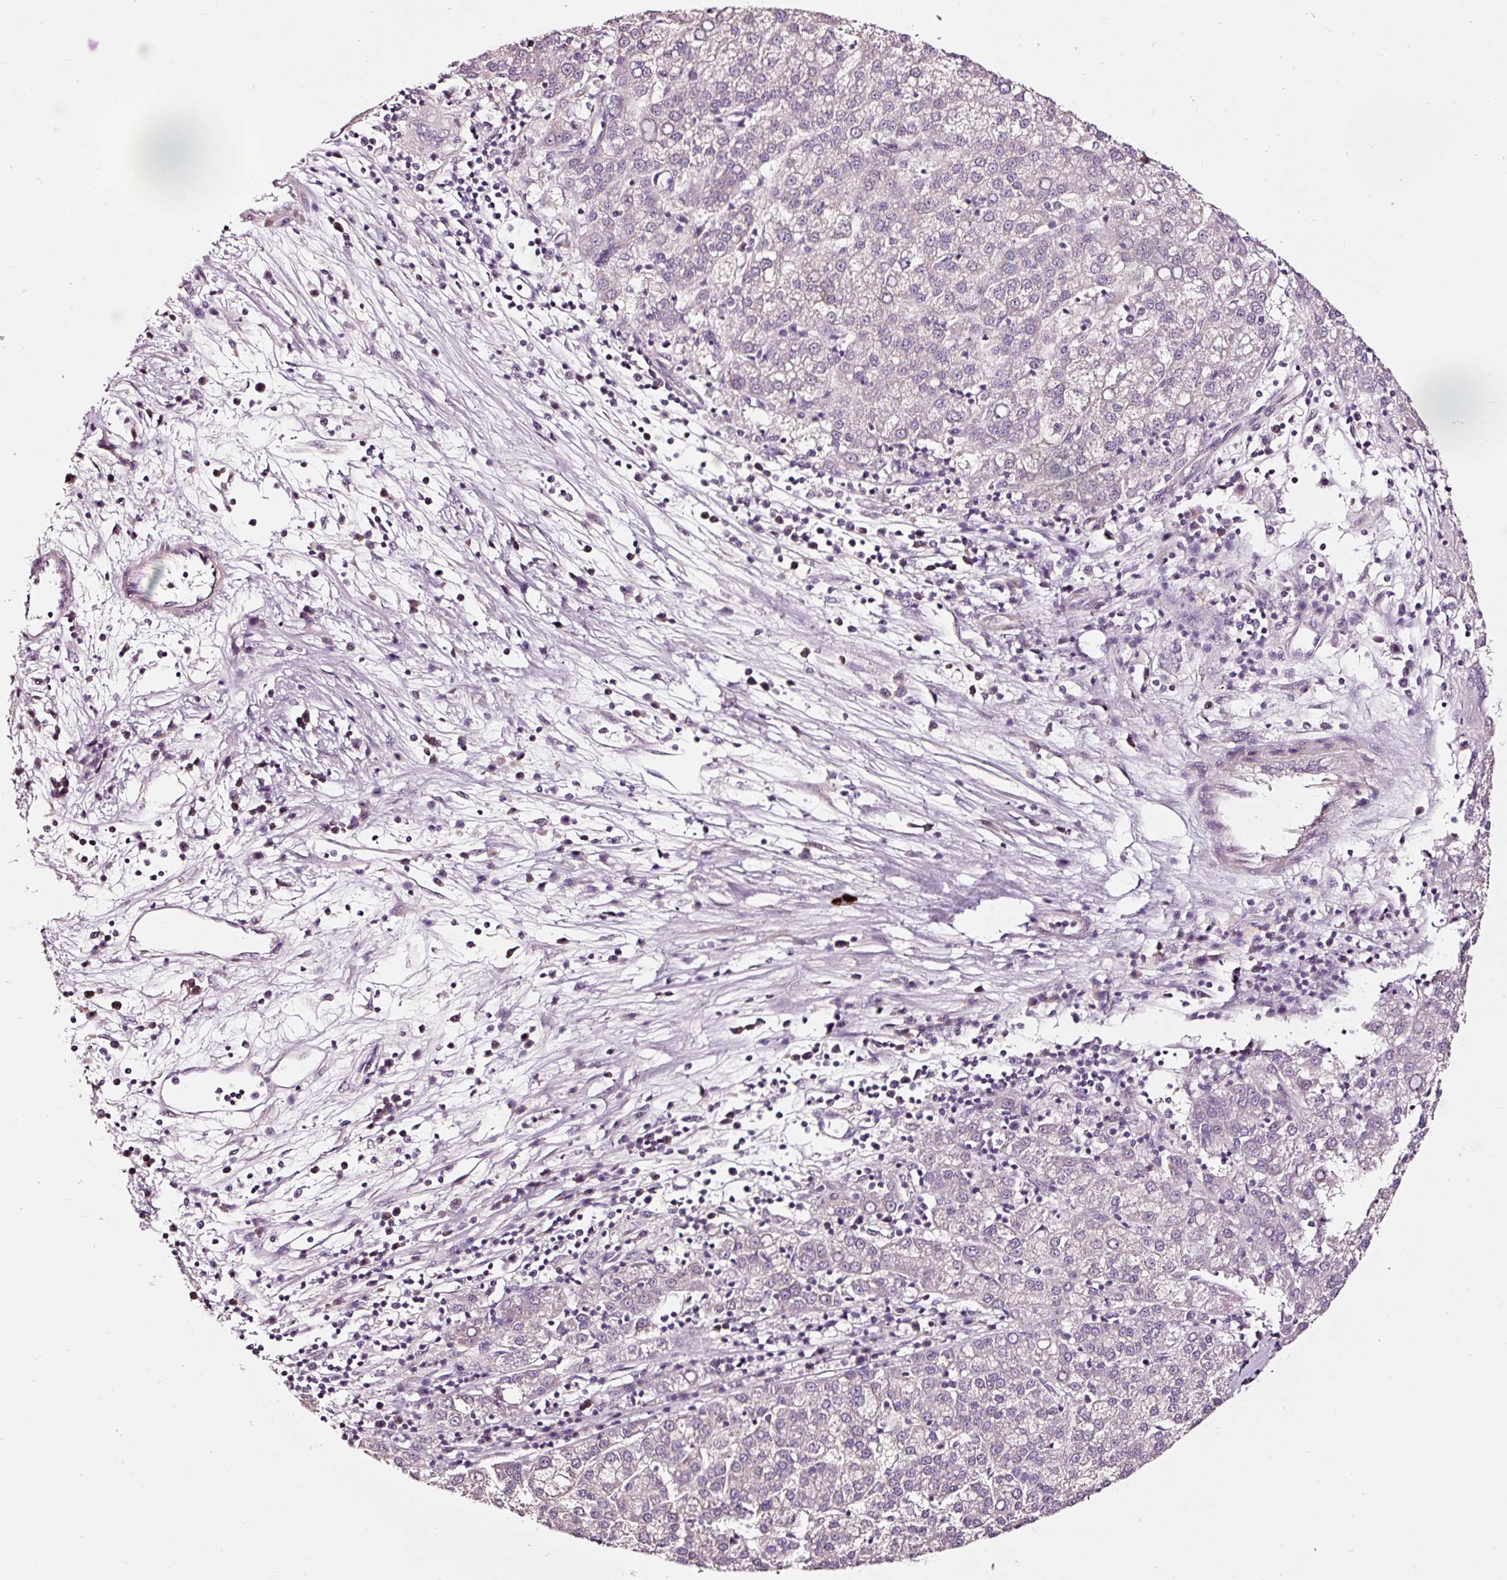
{"staining": {"intensity": "negative", "quantity": "none", "location": "none"}, "tissue": "liver cancer", "cell_type": "Tumor cells", "image_type": "cancer", "snomed": [{"axis": "morphology", "description": "Carcinoma, Hepatocellular, NOS"}, {"axis": "topography", "description": "Liver"}], "caption": "Image shows no significant protein positivity in tumor cells of liver hepatocellular carcinoma.", "gene": "UTP14A", "patient": {"sex": "female", "age": 58}}